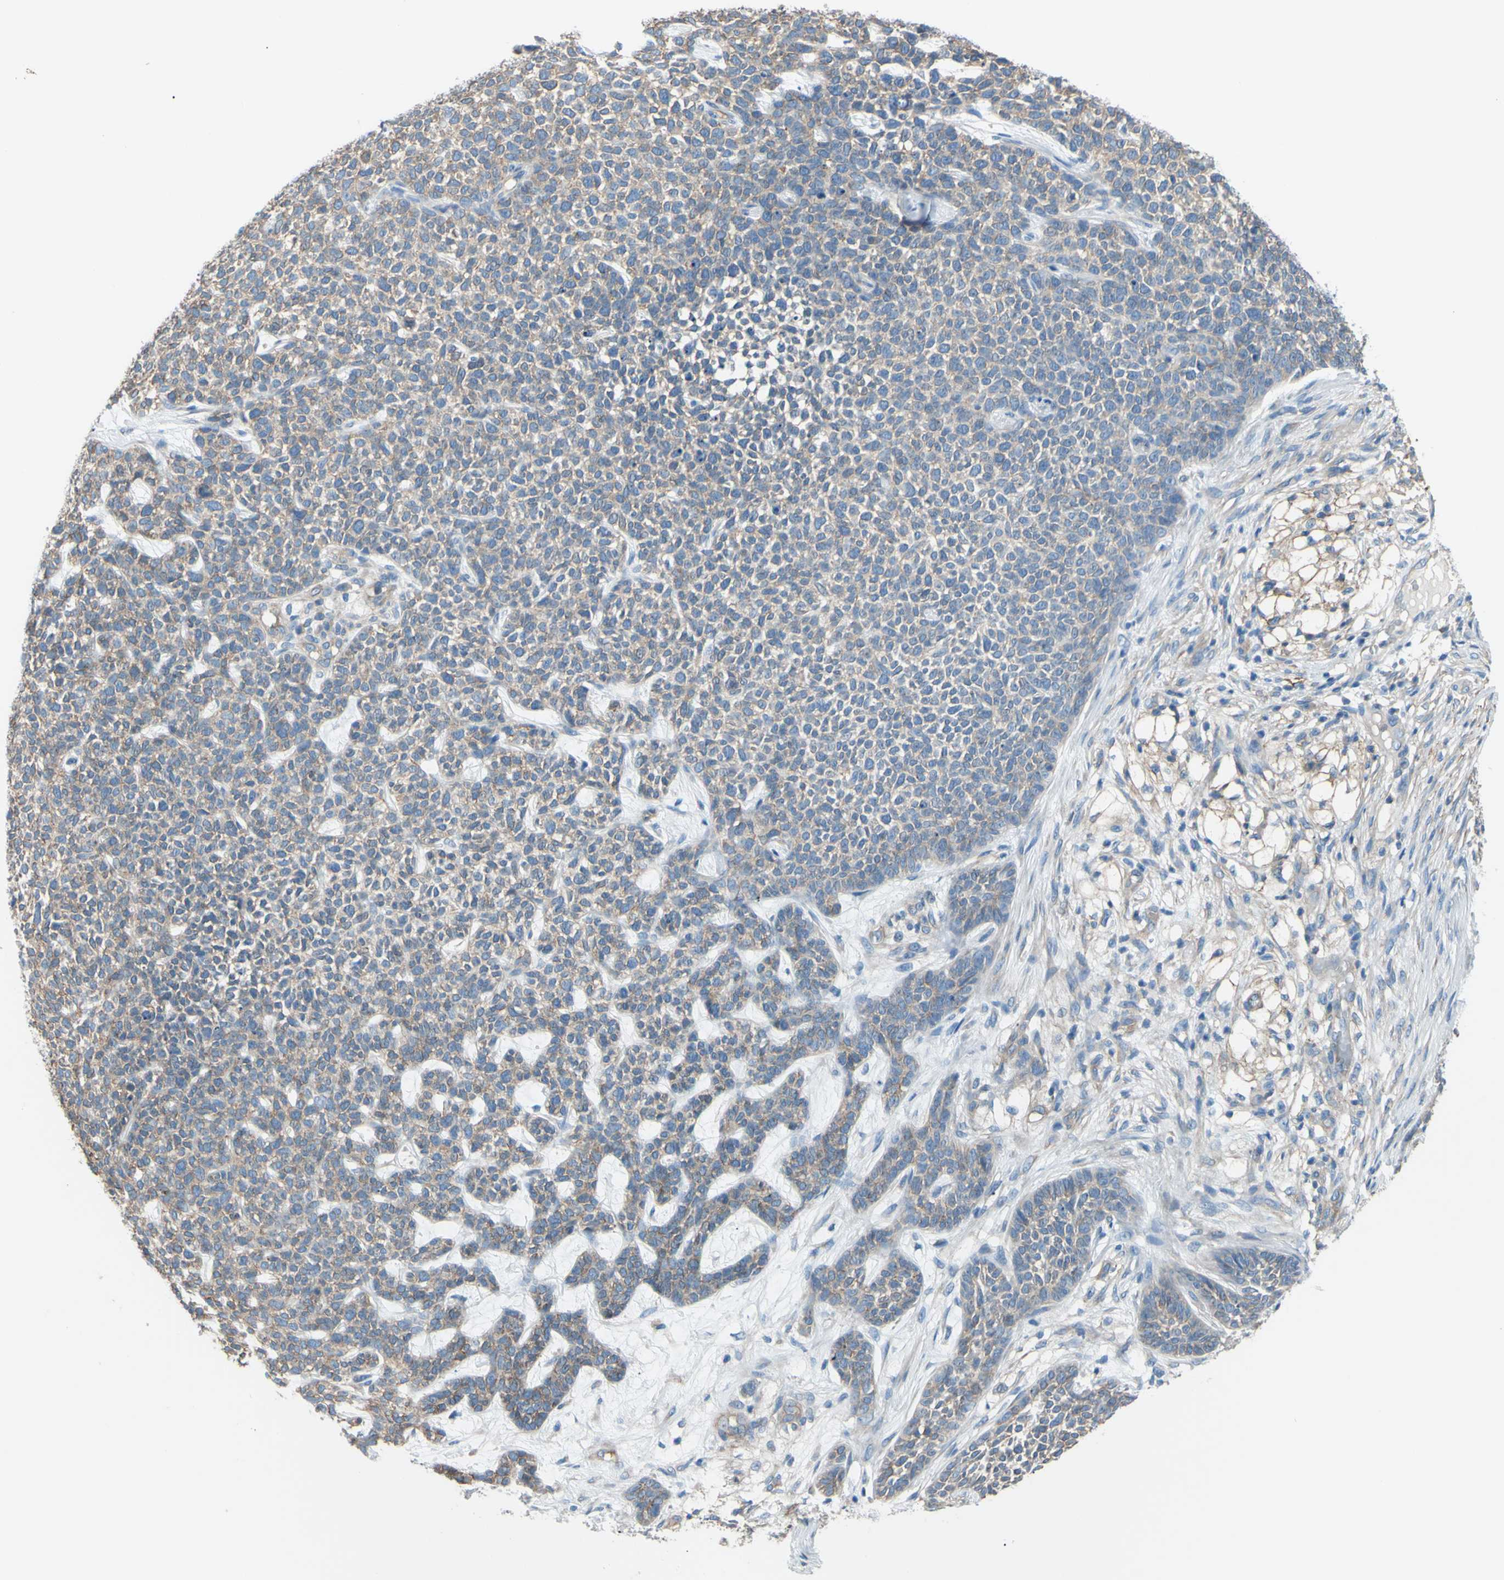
{"staining": {"intensity": "negative", "quantity": "none", "location": "none"}, "tissue": "skin cancer", "cell_type": "Tumor cells", "image_type": "cancer", "snomed": [{"axis": "morphology", "description": "Basal cell carcinoma"}, {"axis": "topography", "description": "Skin"}], "caption": "The micrograph shows no significant expression in tumor cells of skin cancer (basal cell carcinoma). (DAB immunohistochemistry visualized using brightfield microscopy, high magnification).", "gene": "ADD1", "patient": {"sex": "female", "age": 84}}